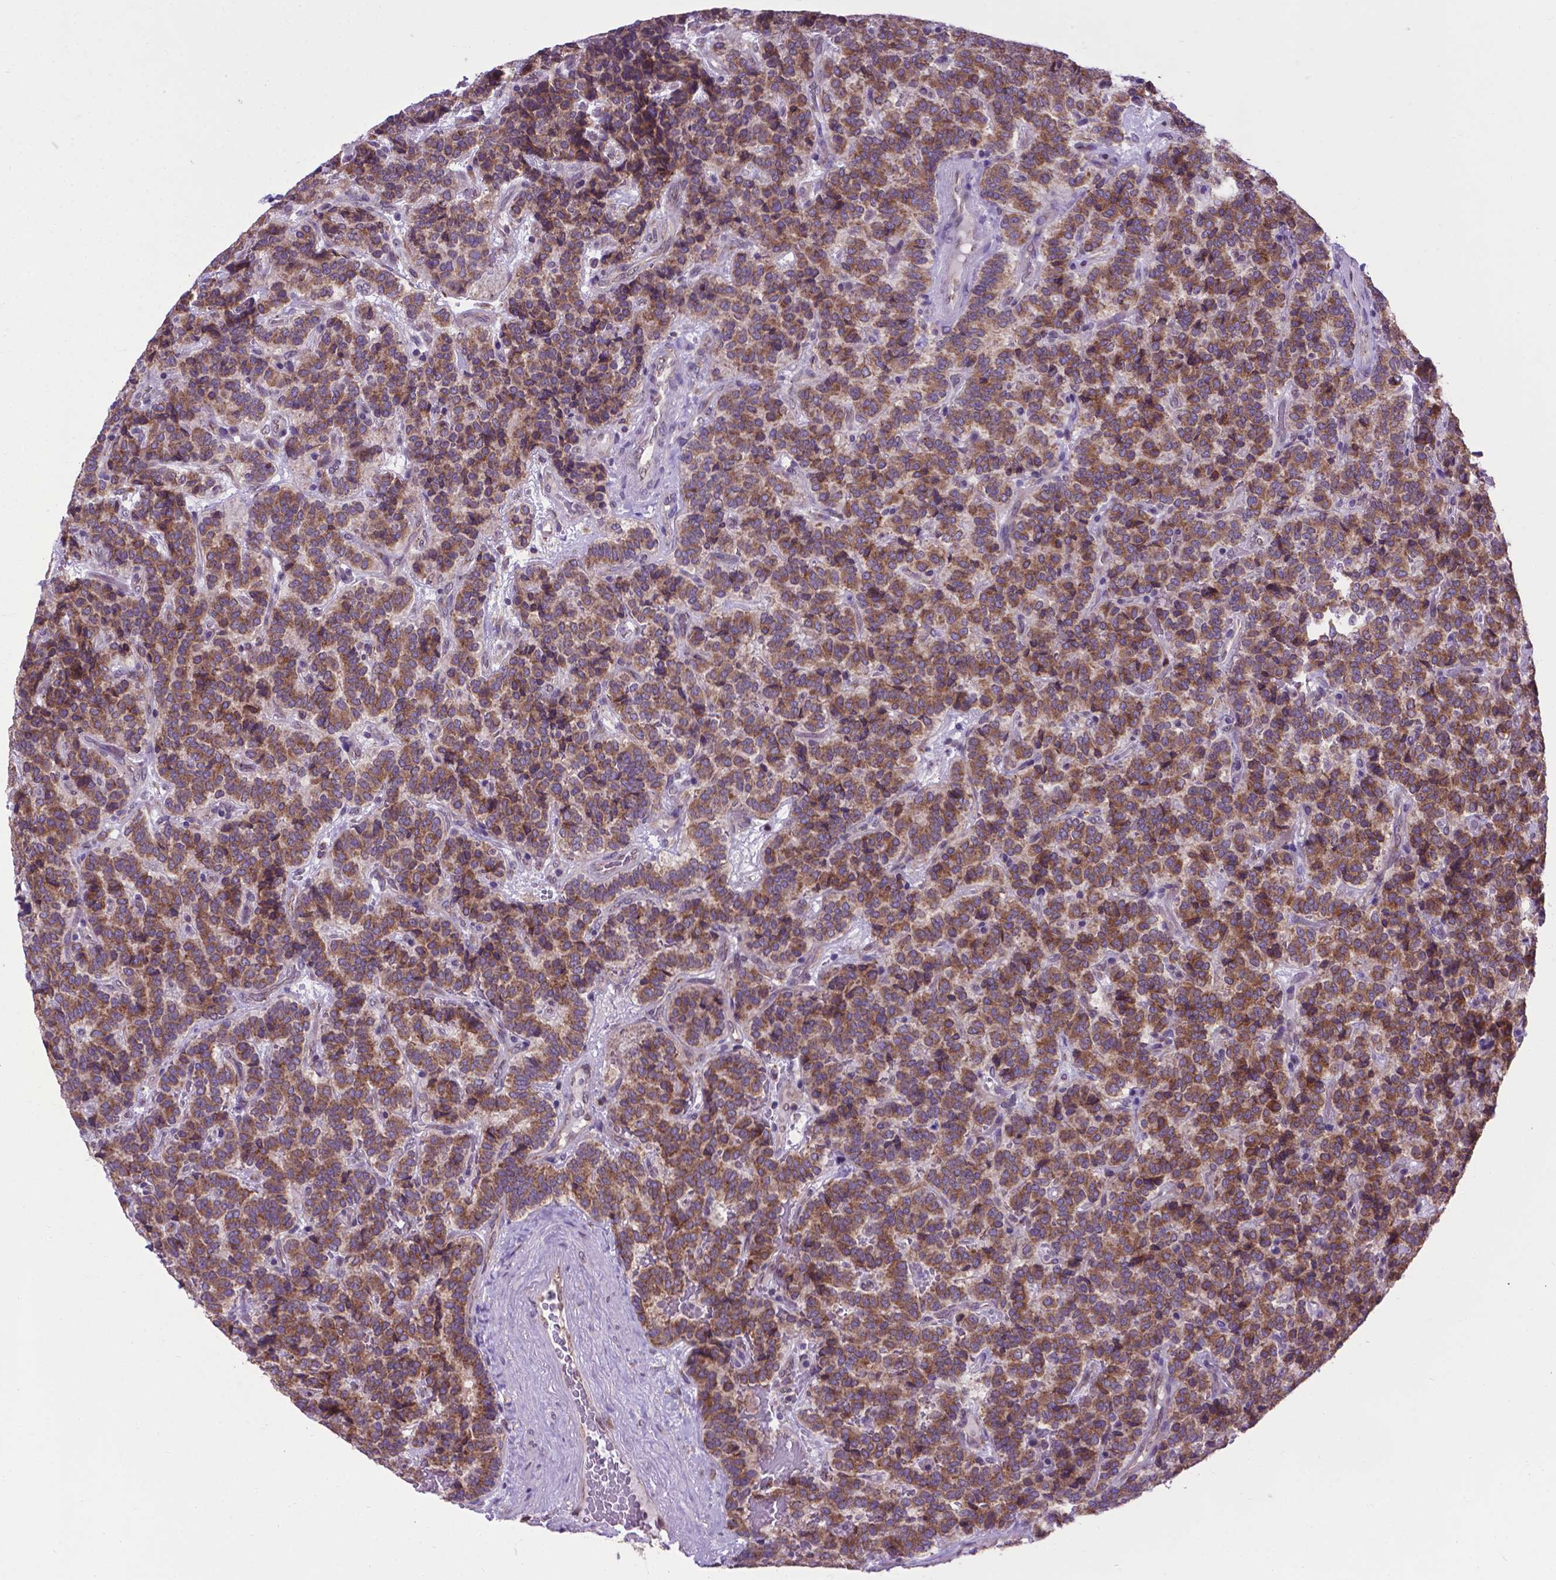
{"staining": {"intensity": "moderate", "quantity": ">75%", "location": "cytoplasmic/membranous"}, "tissue": "carcinoid", "cell_type": "Tumor cells", "image_type": "cancer", "snomed": [{"axis": "morphology", "description": "Carcinoid, malignant, NOS"}, {"axis": "topography", "description": "Pancreas"}], "caption": "There is medium levels of moderate cytoplasmic/membranous staining in tumor cells of carcinoid, as demonstrated by immunohistochemical staining (brown color).", "gene": "WDR83OS", "patient": {"sex": "male", "age": 36}}